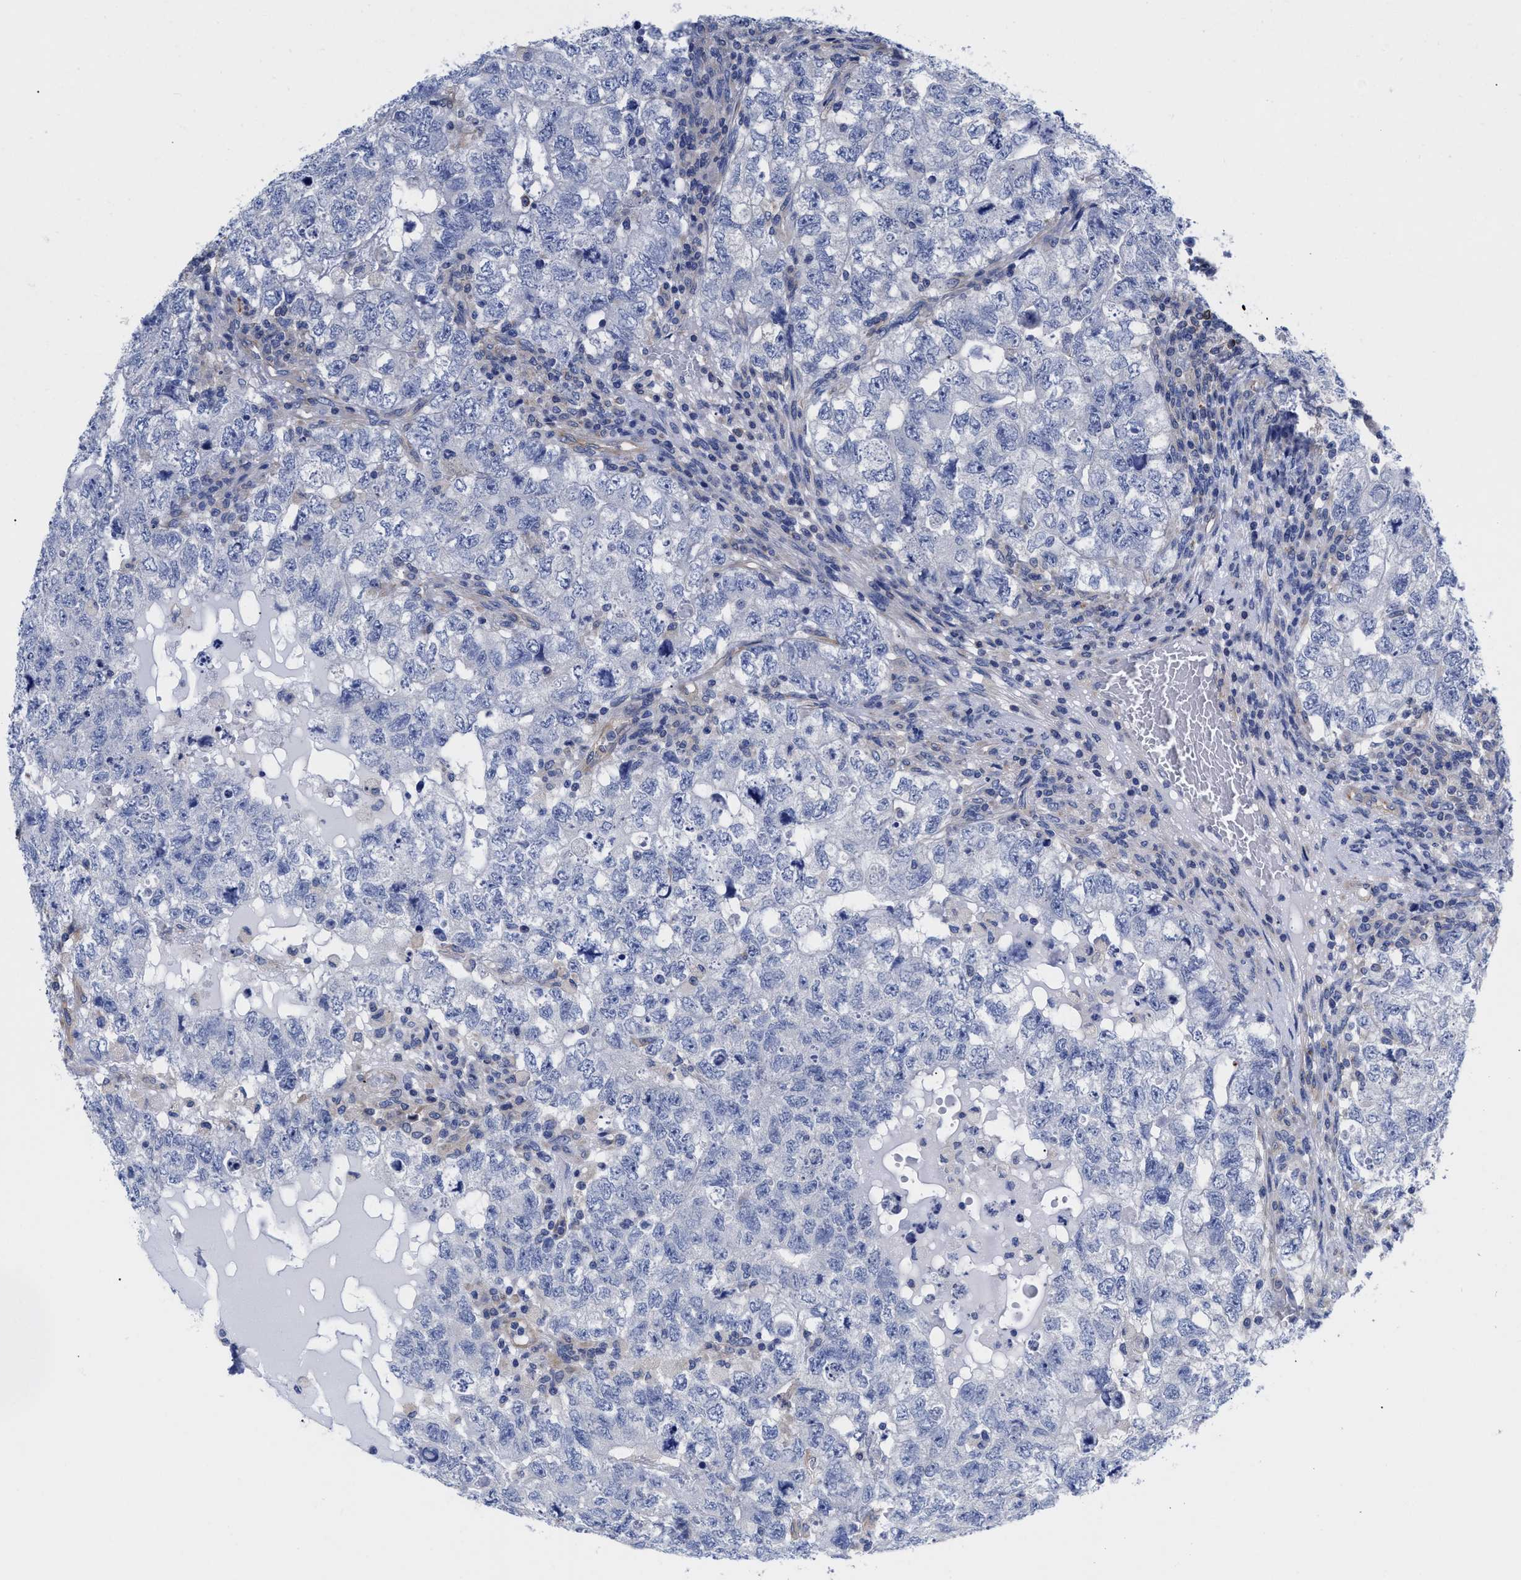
{"staining": {"intensity": "negative", "quantity": "none", "location": "none"}, "tissue": "testis cancer", "cell_type": "Tumor cells", "image_type": "cancer", "snomed": [{"axis": "morphology", "description": "Carcinoma, Embryonal, NOS"}, {"axis": "topography", "description": "Testis"}], "caption": "Tumor cells are negative for brown protein staining in testis embryonal carcinoma.", "gene": "IRAG2", "patient": {"sex": "male", "age": 36}}